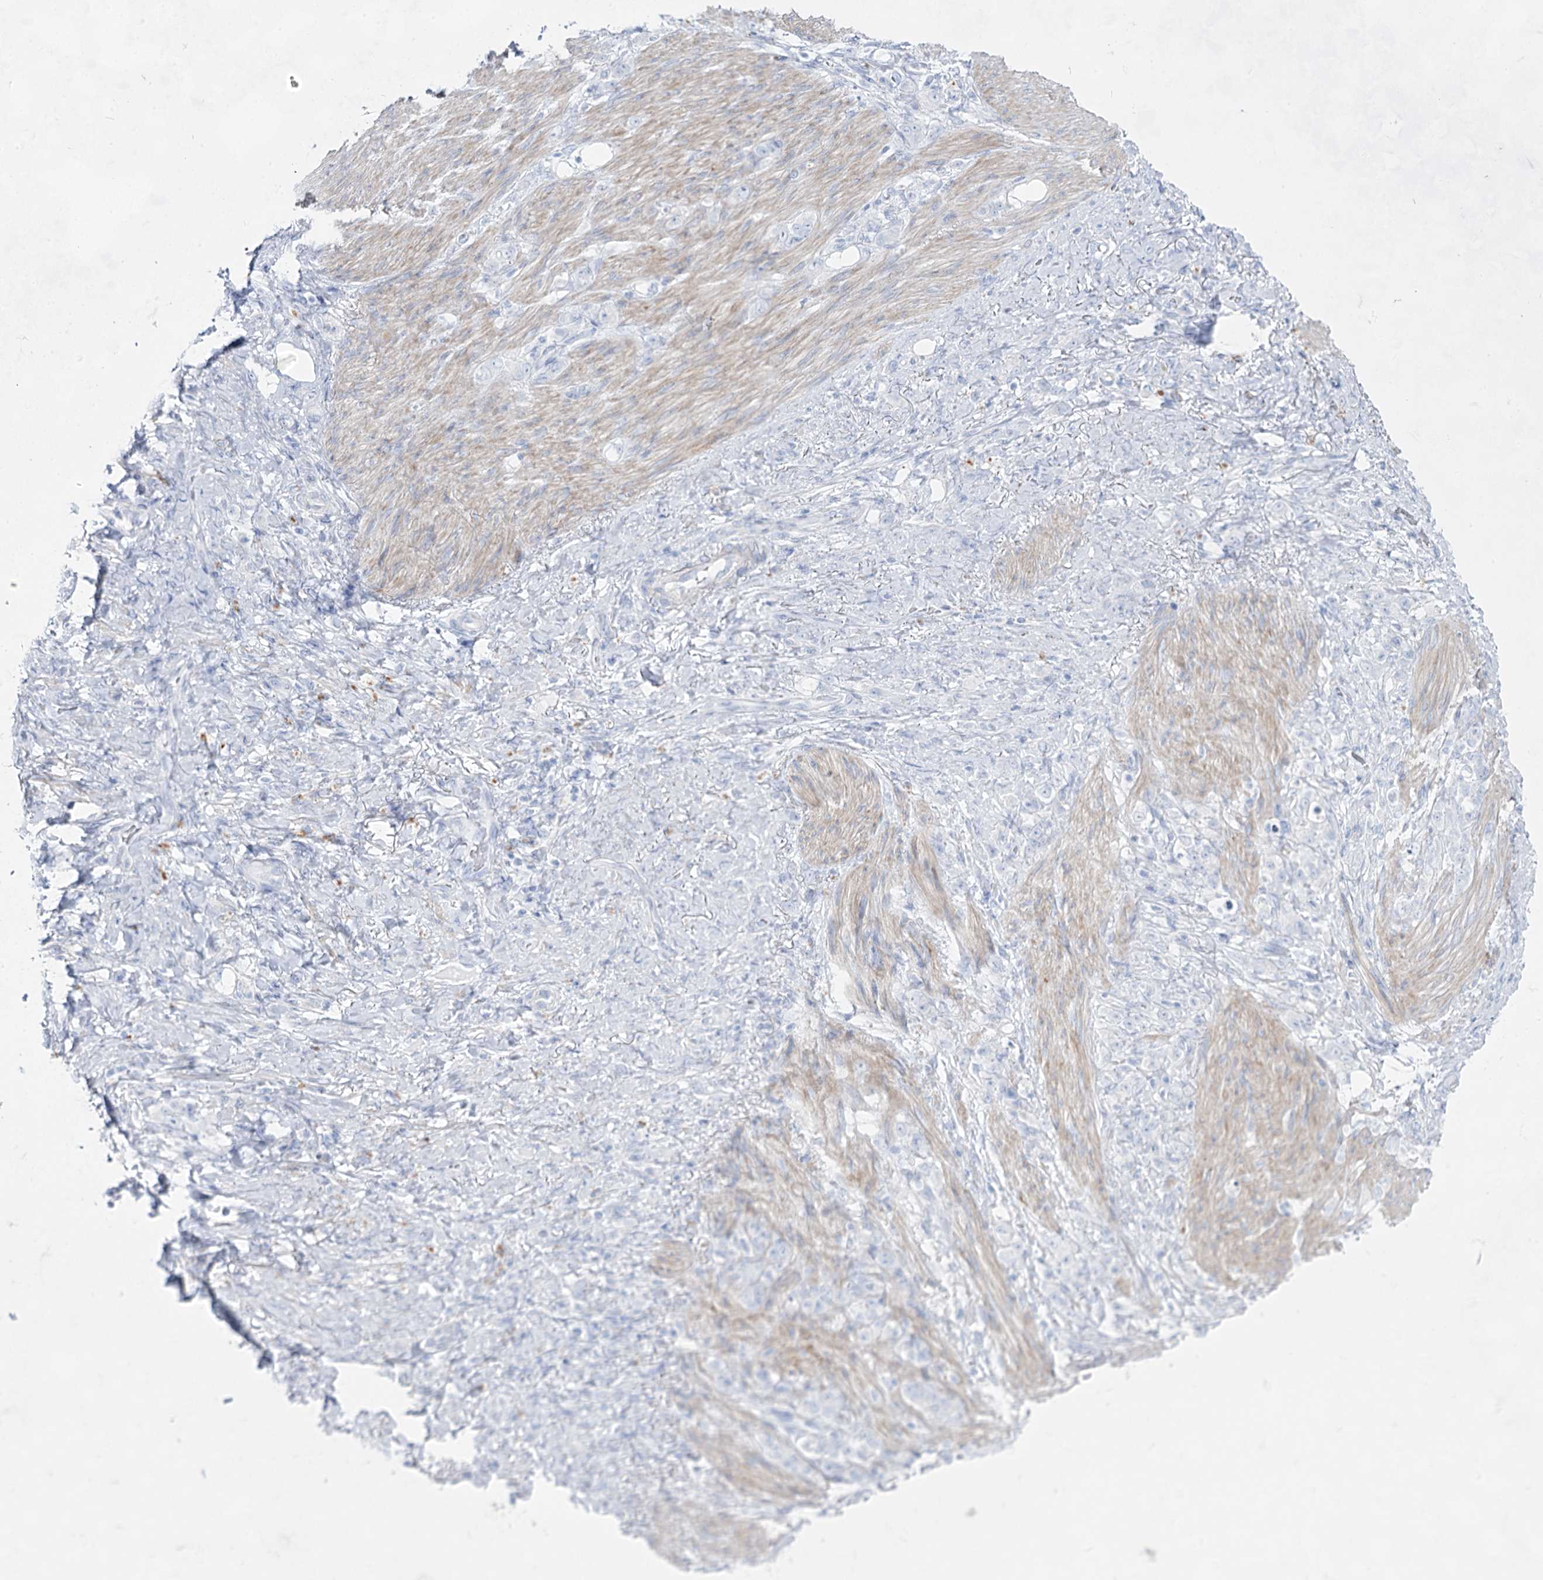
{"staining": {"intensity": "negative", "quantity": "none", "location": "none"}, "tissue": "stomach cancer", "cell_type": "Tumor cells", "image_type": "cancer", "snomed": [{"axis": "morphology", "description": "Adenocarcinoma, NOS"}, {"axis": "topography", "description": "Stomach"}], "caption": "High magnification brightfield microscopy of stomach adenocarcinoma stained with DAB (brown) and counterstained with hematoxylin (blue): tumor cells show no significant expression.", "gene": "ACRV1", "patient": {"sex": "female", "age": 79}}